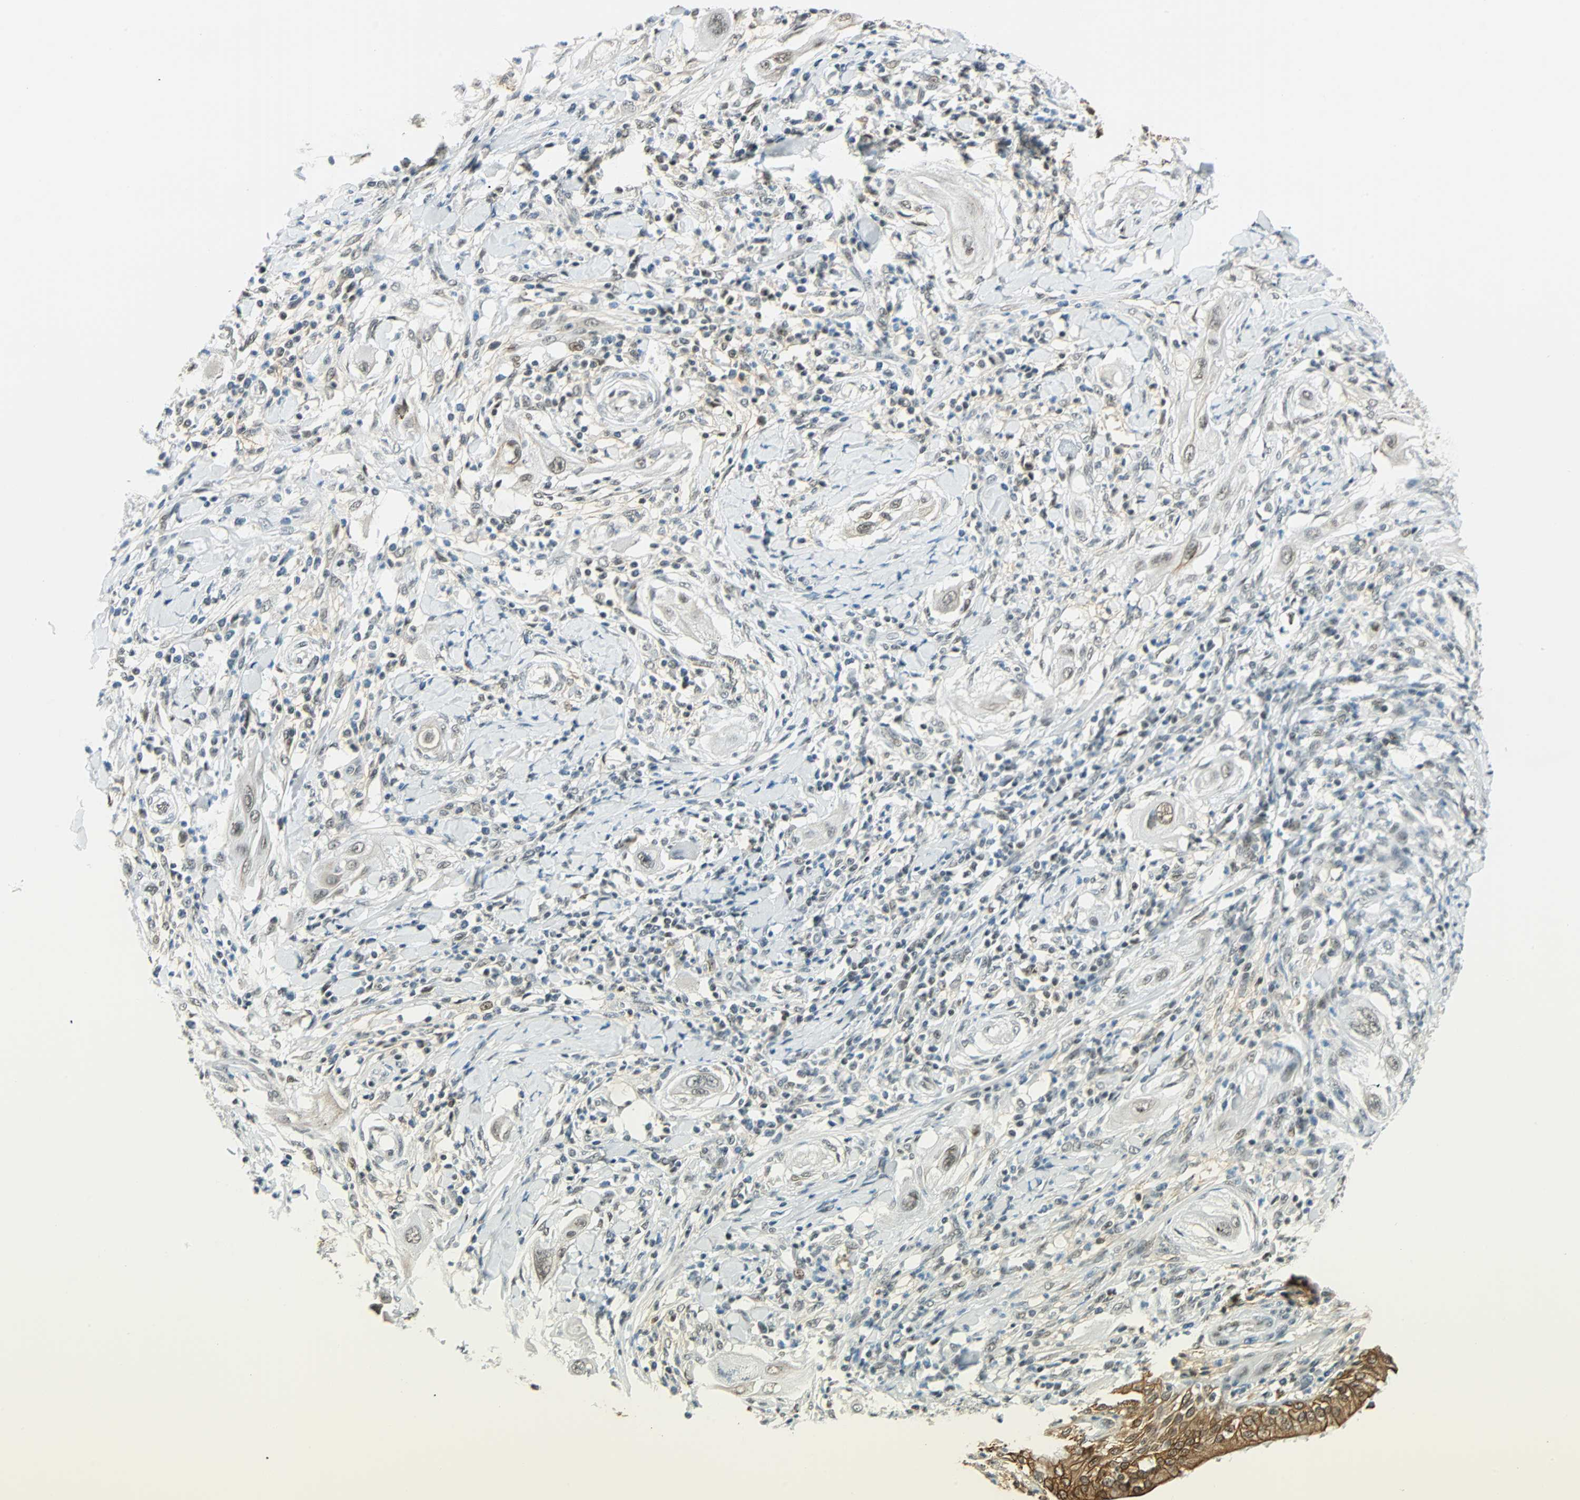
{"staining": {"intensity": "weak", "quantity": "25%-75%", "location": "nuclear"}, "tissue": "lung cancer", "cell_type": "Tumor cells", "image_type": "cancer", "snomed": [{"axis": "morphology", "description": "Squamous cell carcinoma, NOS"}, {"axis": "topography", "description": "Lung"}], "caption": "Immunohistochemistry of human lung cancer (squamous cell carcinoma) displays low levels of weak nuclear positivity in approximately 25%-75% of tumor cells. Immunohistochemistry (ihc) stains the protein of interest in brown and the nuclei are stained blue.", "gene": "NELFE", "patient": {"sex": "female", "age": 47}}